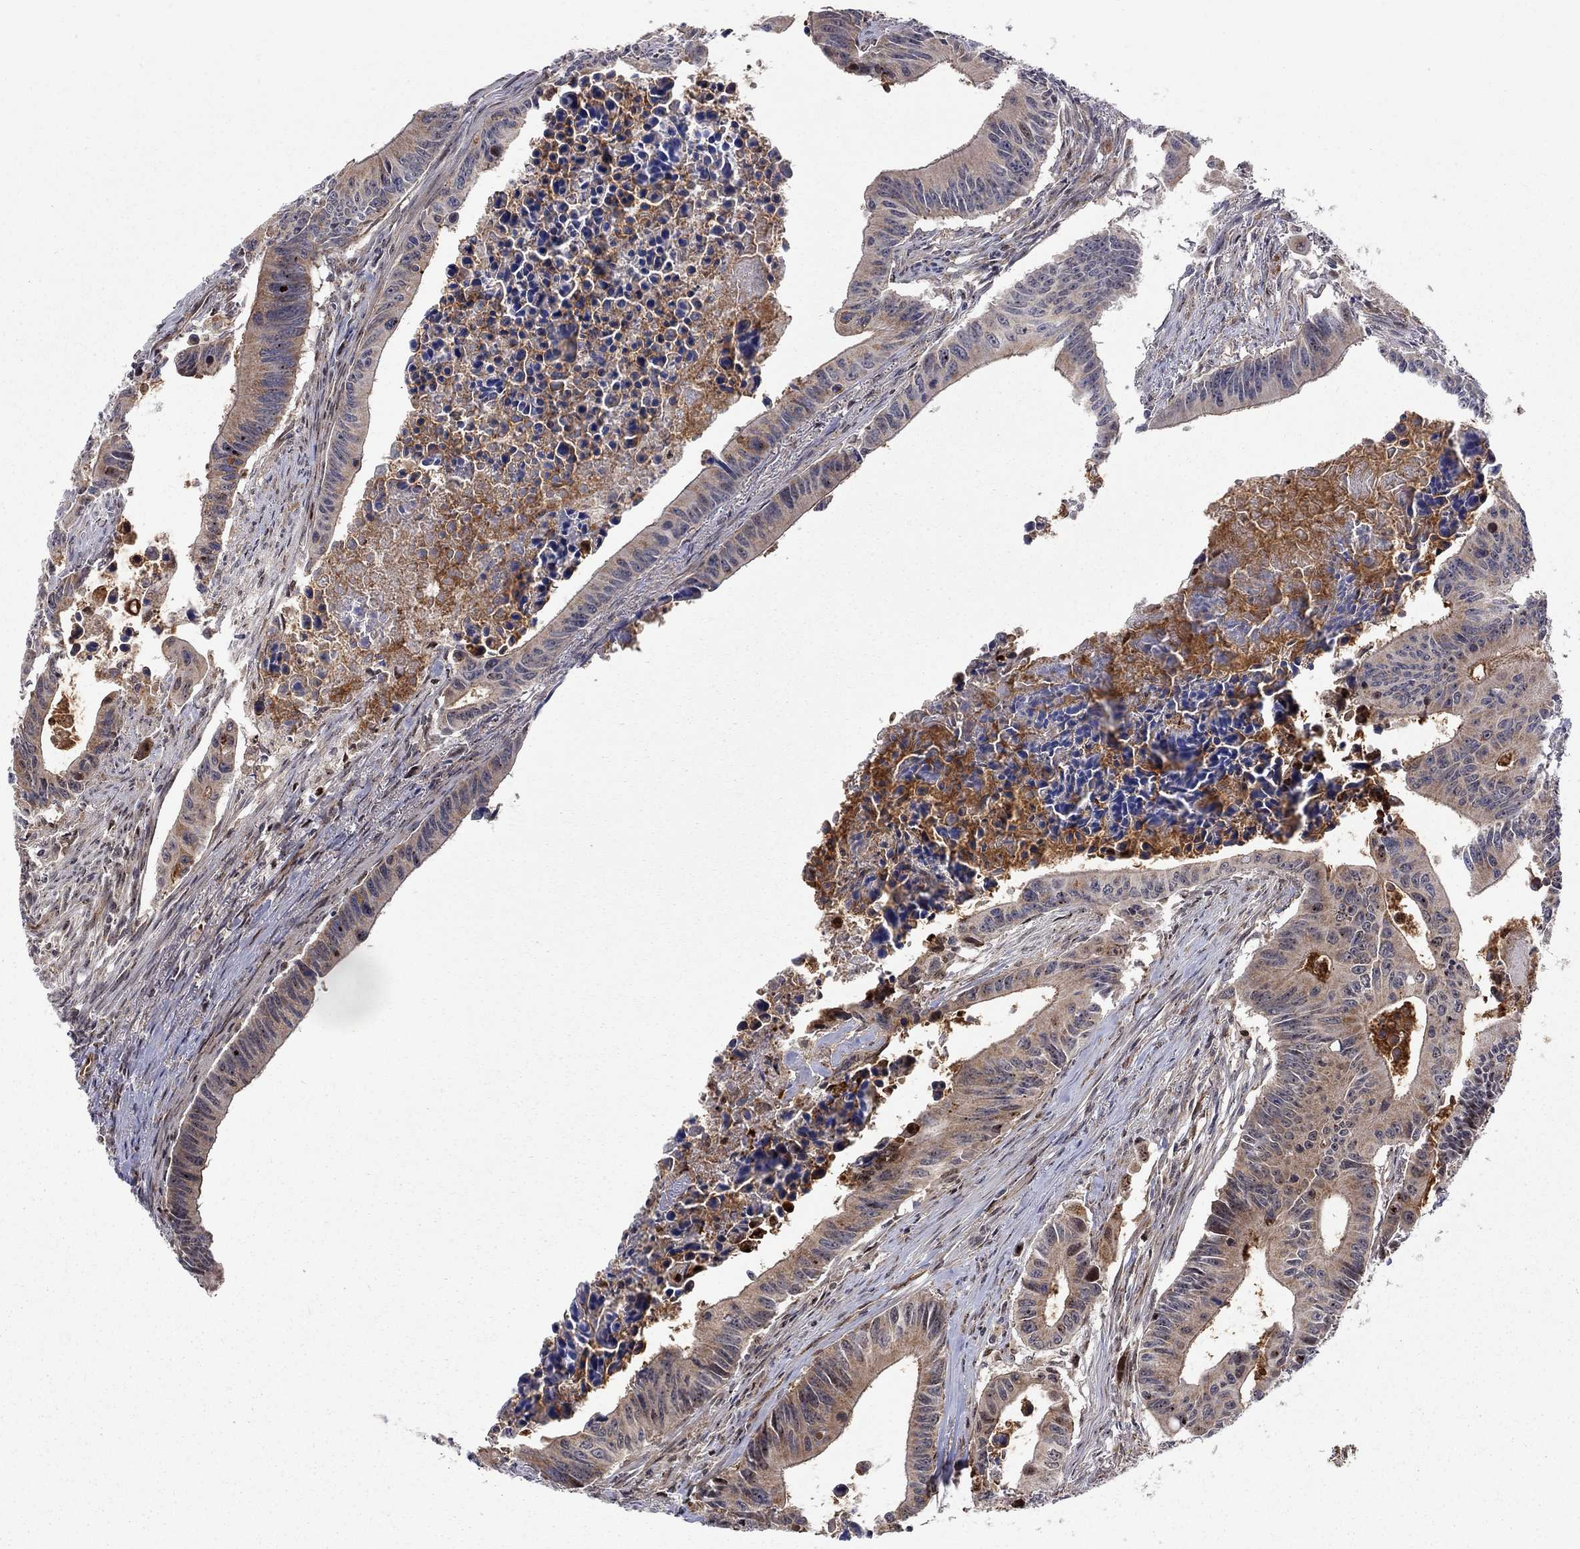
{"staining": {"intensity": "moderate", "quantity": "<25%", "location": "cytoplasmic/membranous,nuclear"}, "tissue": "colorectal cancer", "cell_type": "Tumor cells", "image_type": "cancer", "snomed": [{"axis": "morphology", "description": "Adenocarcinoma, NOS"}, {"axis": "topography", "description": "Colon"}], "caption": "Colorectal adenocarcinoma stained with immunohistochemistry shows moderate cytoplasmic/membranous and nuclear positivity in about <25% of tumor cells.", "gene": "ELOB", "patient": {"sex": "female", "age": 87}}